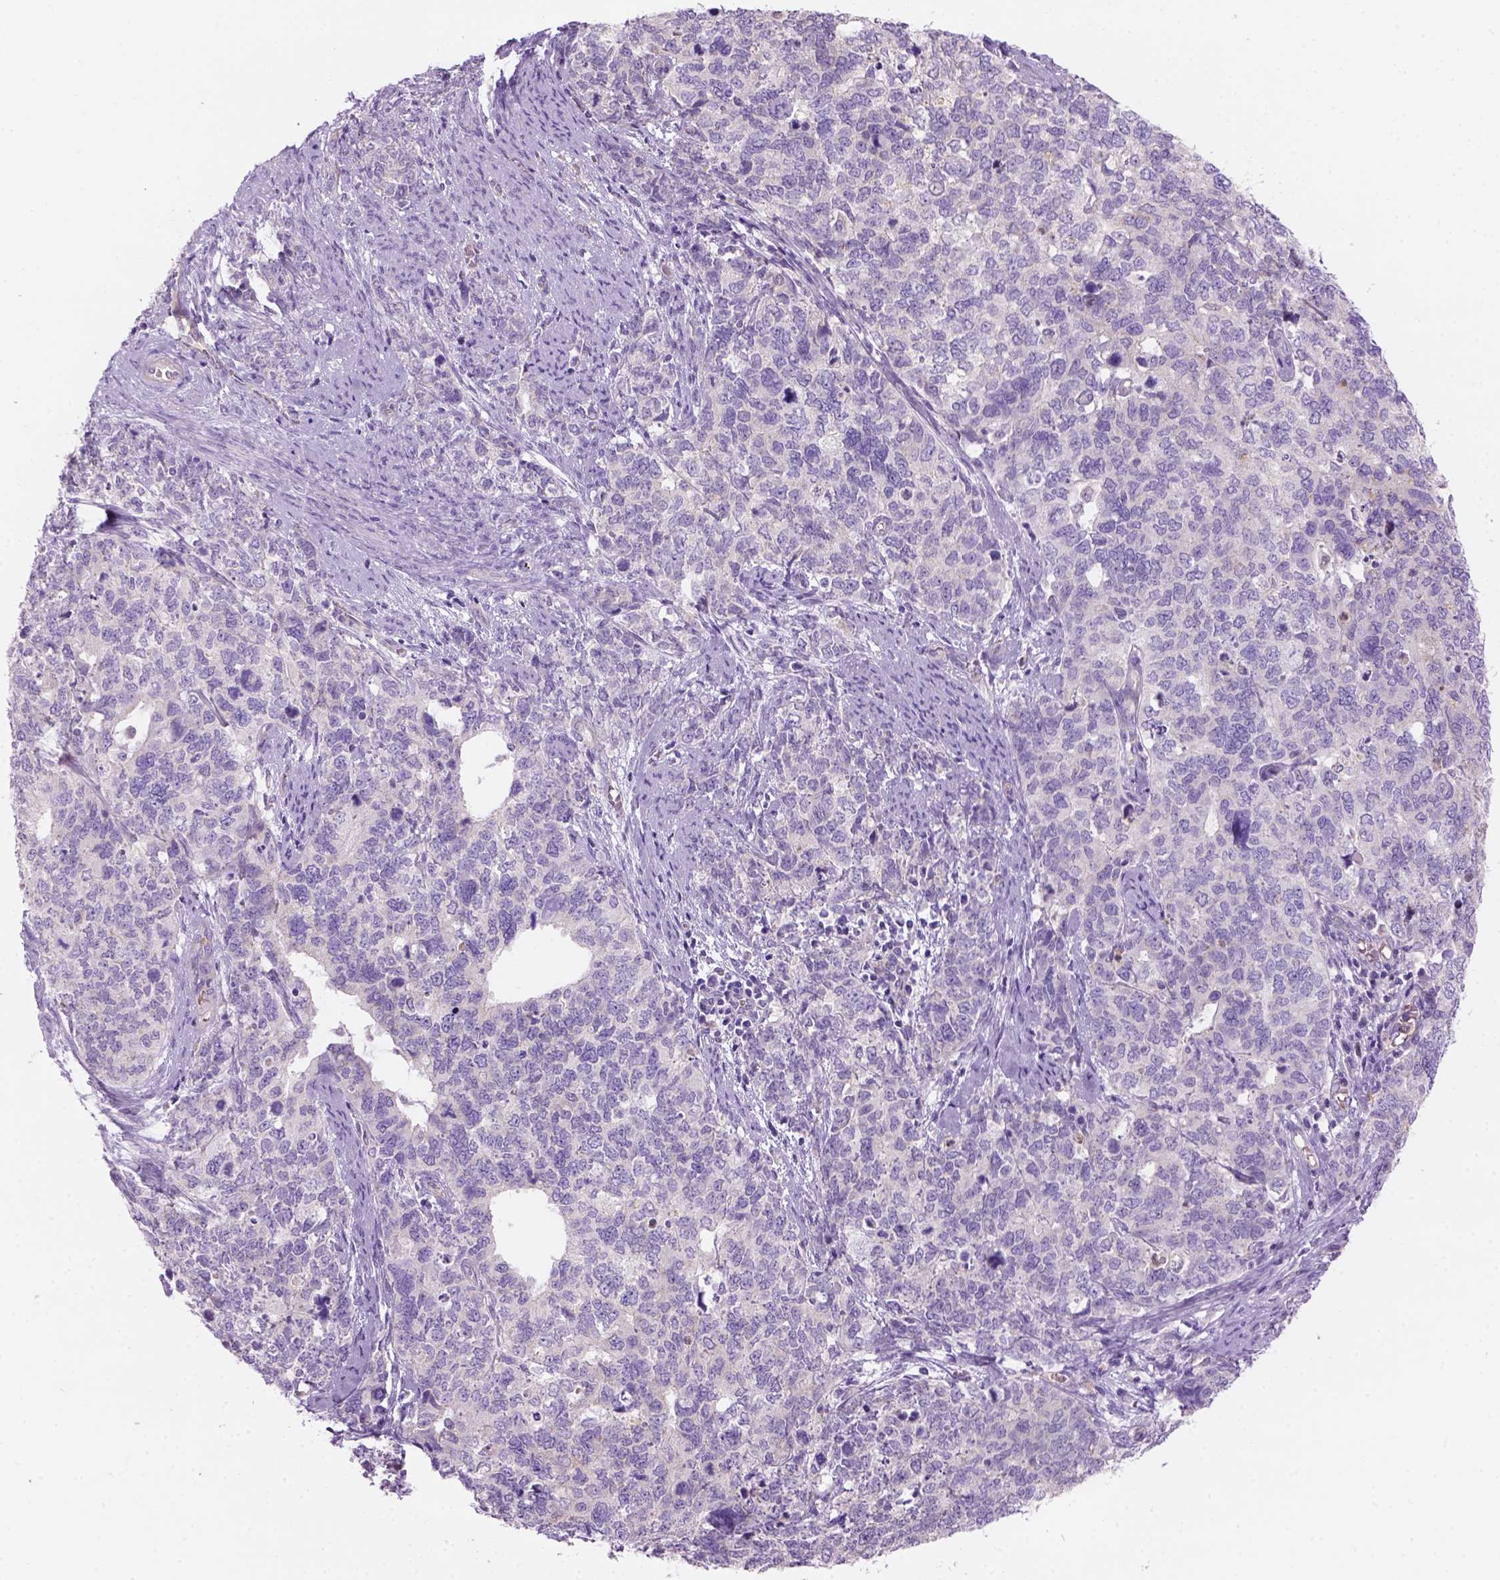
{"staining": {"intensity": "negative", "quantity": "none", "location": "none"}, "tissue": "cervical cancer", "cell_type": "Tumor cells", "image_type": "cancer", "snomed": [{"axis": "morphology", "description": "Squamous cell carcinoma, NOS"}, {"axis": "topography", "description": "Cervix"}], "caption": "IHC of human squamous cell carcinoma (cervical) exhibits no staining in tumor cells. Brightfield microscopy of immunohistochemistry (IHC) stained with DAB (brown) and hematoxylin (blue), captured at high magnification.", "gene": "CD84", "patient": {"sex": "female", "age": 63}}